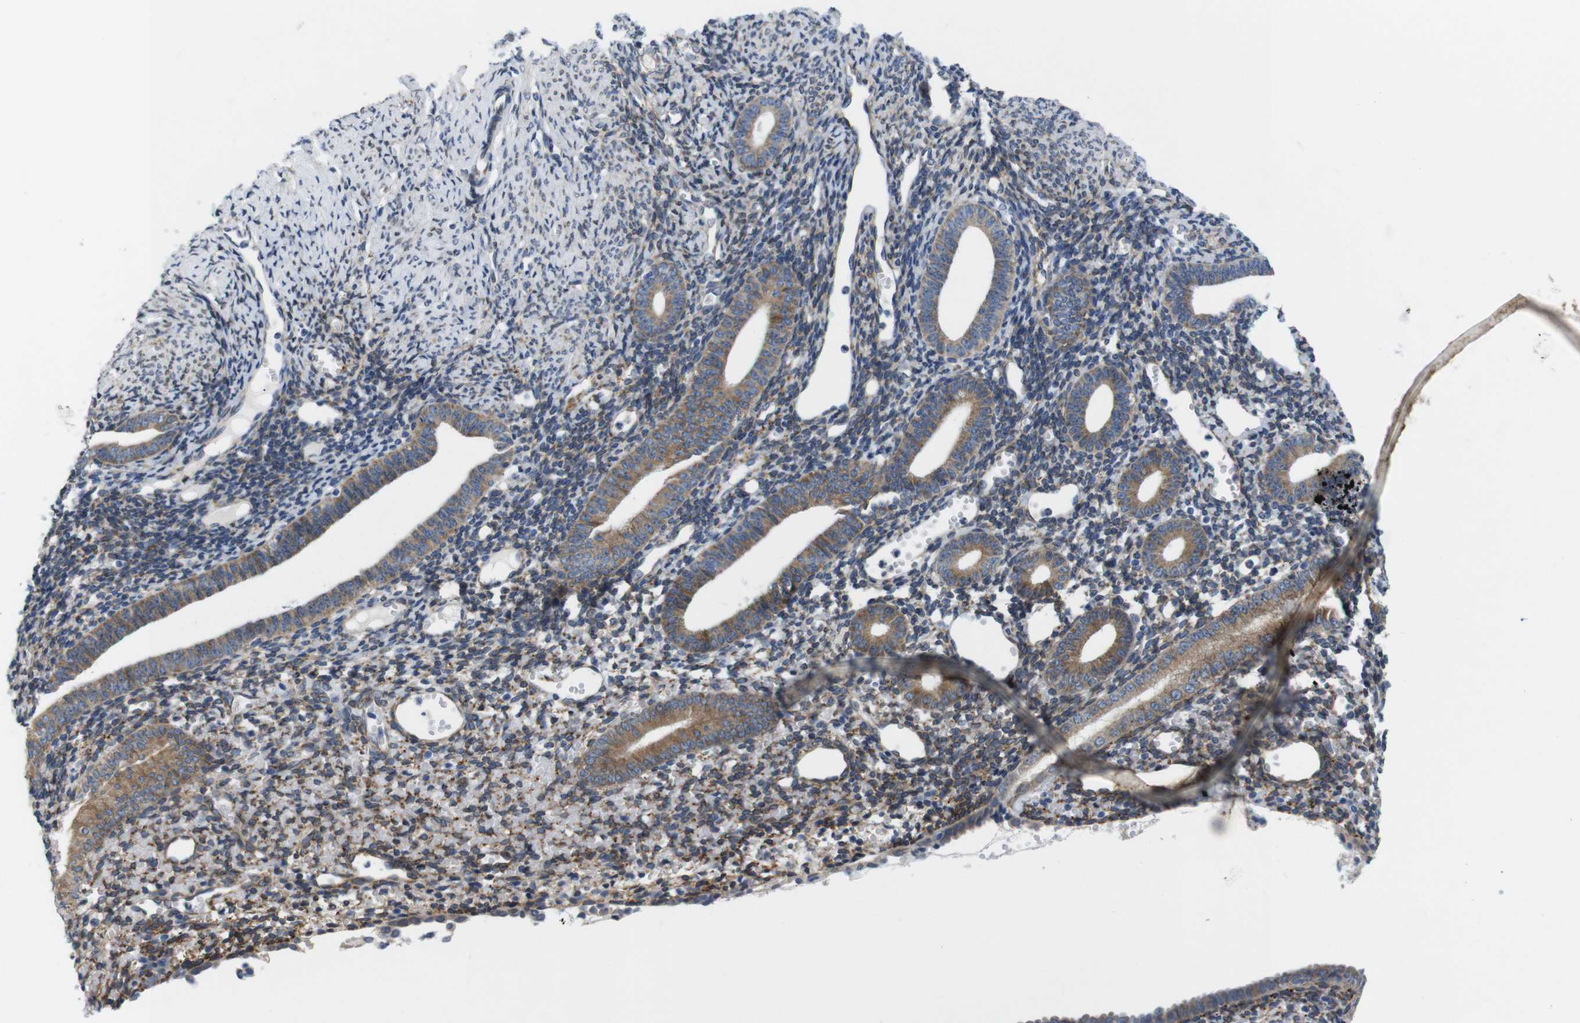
{"staining": {"intensity": "negative", "quantity": "none", "location": "none"}, "tissue": "endometrium", "cell_type": "Cells in endometrial stroma", "image_type": "normal", "snomed": [{"axis": "morphology", "description": "Normal tissue, NOS"}, {"axis": "topography", "description": "Endometrium"}], "caption": "This is an IHC histopathology image of unremarkable human endometrium. There is no expression in cells in endometrial stroma.", "gene": "HACD3", "patient": {"sex": "female", "age": 50}}